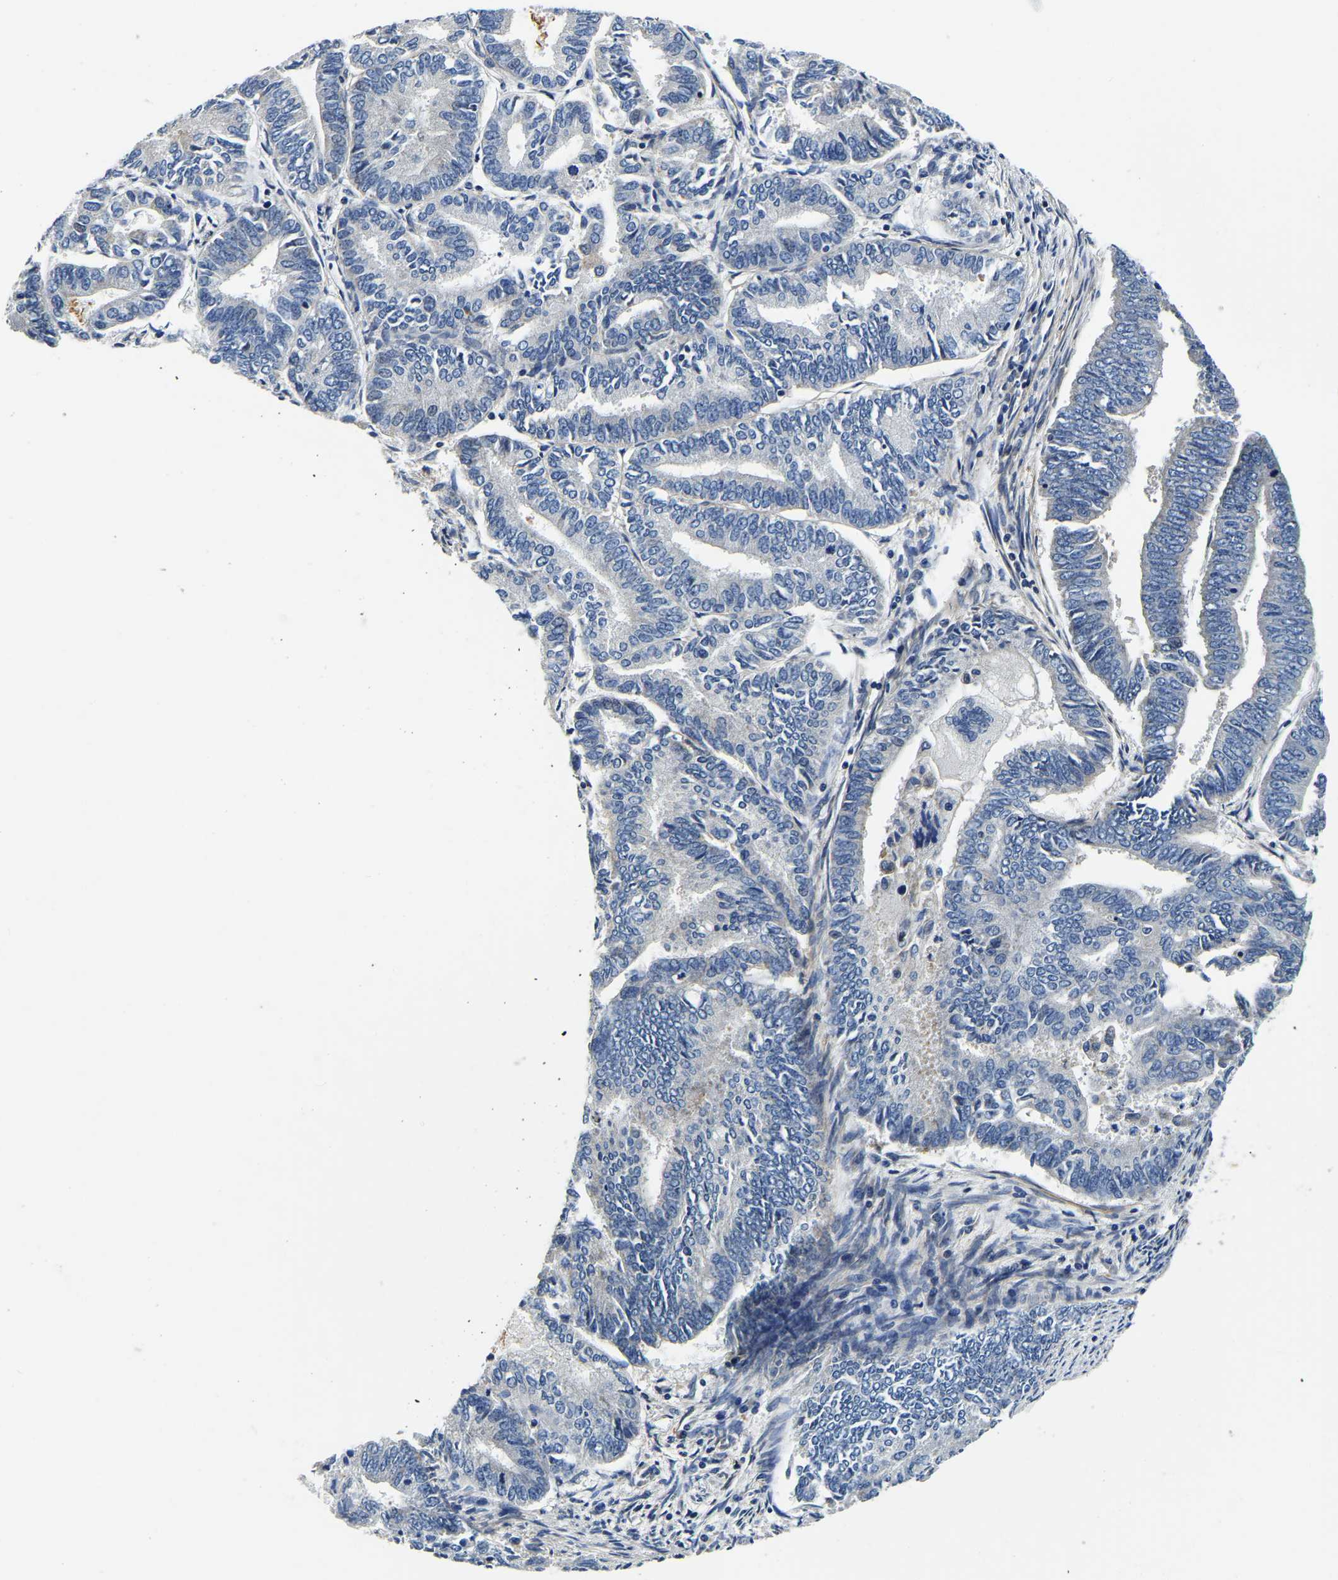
{"staining": {"intensity": "negative", "quantity": "none", "location": "none"}, "tissue": "endometrial cancer", "cell_type": "Tumor cells", "image_type": "cancer", "snomed": [{"axis": "morphology", "description": "Adenocarcinoma, NOS"}, {"axis": "topography", "description": "Endometrium"}], "caption": "The IHC histopathology image has no significant positivity in tumor cells of endometrial adenocarcinoma tissue.", "gene": "KCTD17", "patient": {"sex": "female", "age": 86}}